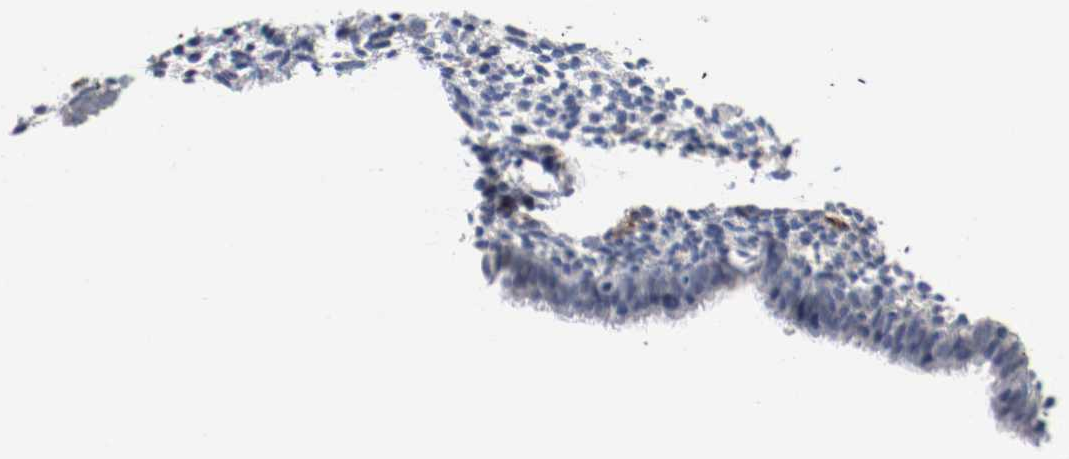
{"staining": {"intensity": "negative", "quantity": "none", "location": "none"}, "tissue": "endometrium", "cell_type": "Cells in endometrial stroma", "image_type": "normal", "snomed": [{"axis": "morphology", "description": "Normal tissue, NOS"}, {"axis": "topography", "description": "Endometrium"}], "caption": "High power microscopy micrograph of an immunohistochemistry (IHC) photomicrograph of normal endometrium, revealing no significant expression in cells in endometrial stroma. The staining is performed using DAB brown chromogen with nuclei counter-stained in using hematoxylin.", "gene": "TNC", "patient": {"sex": "female", "age": 27}}